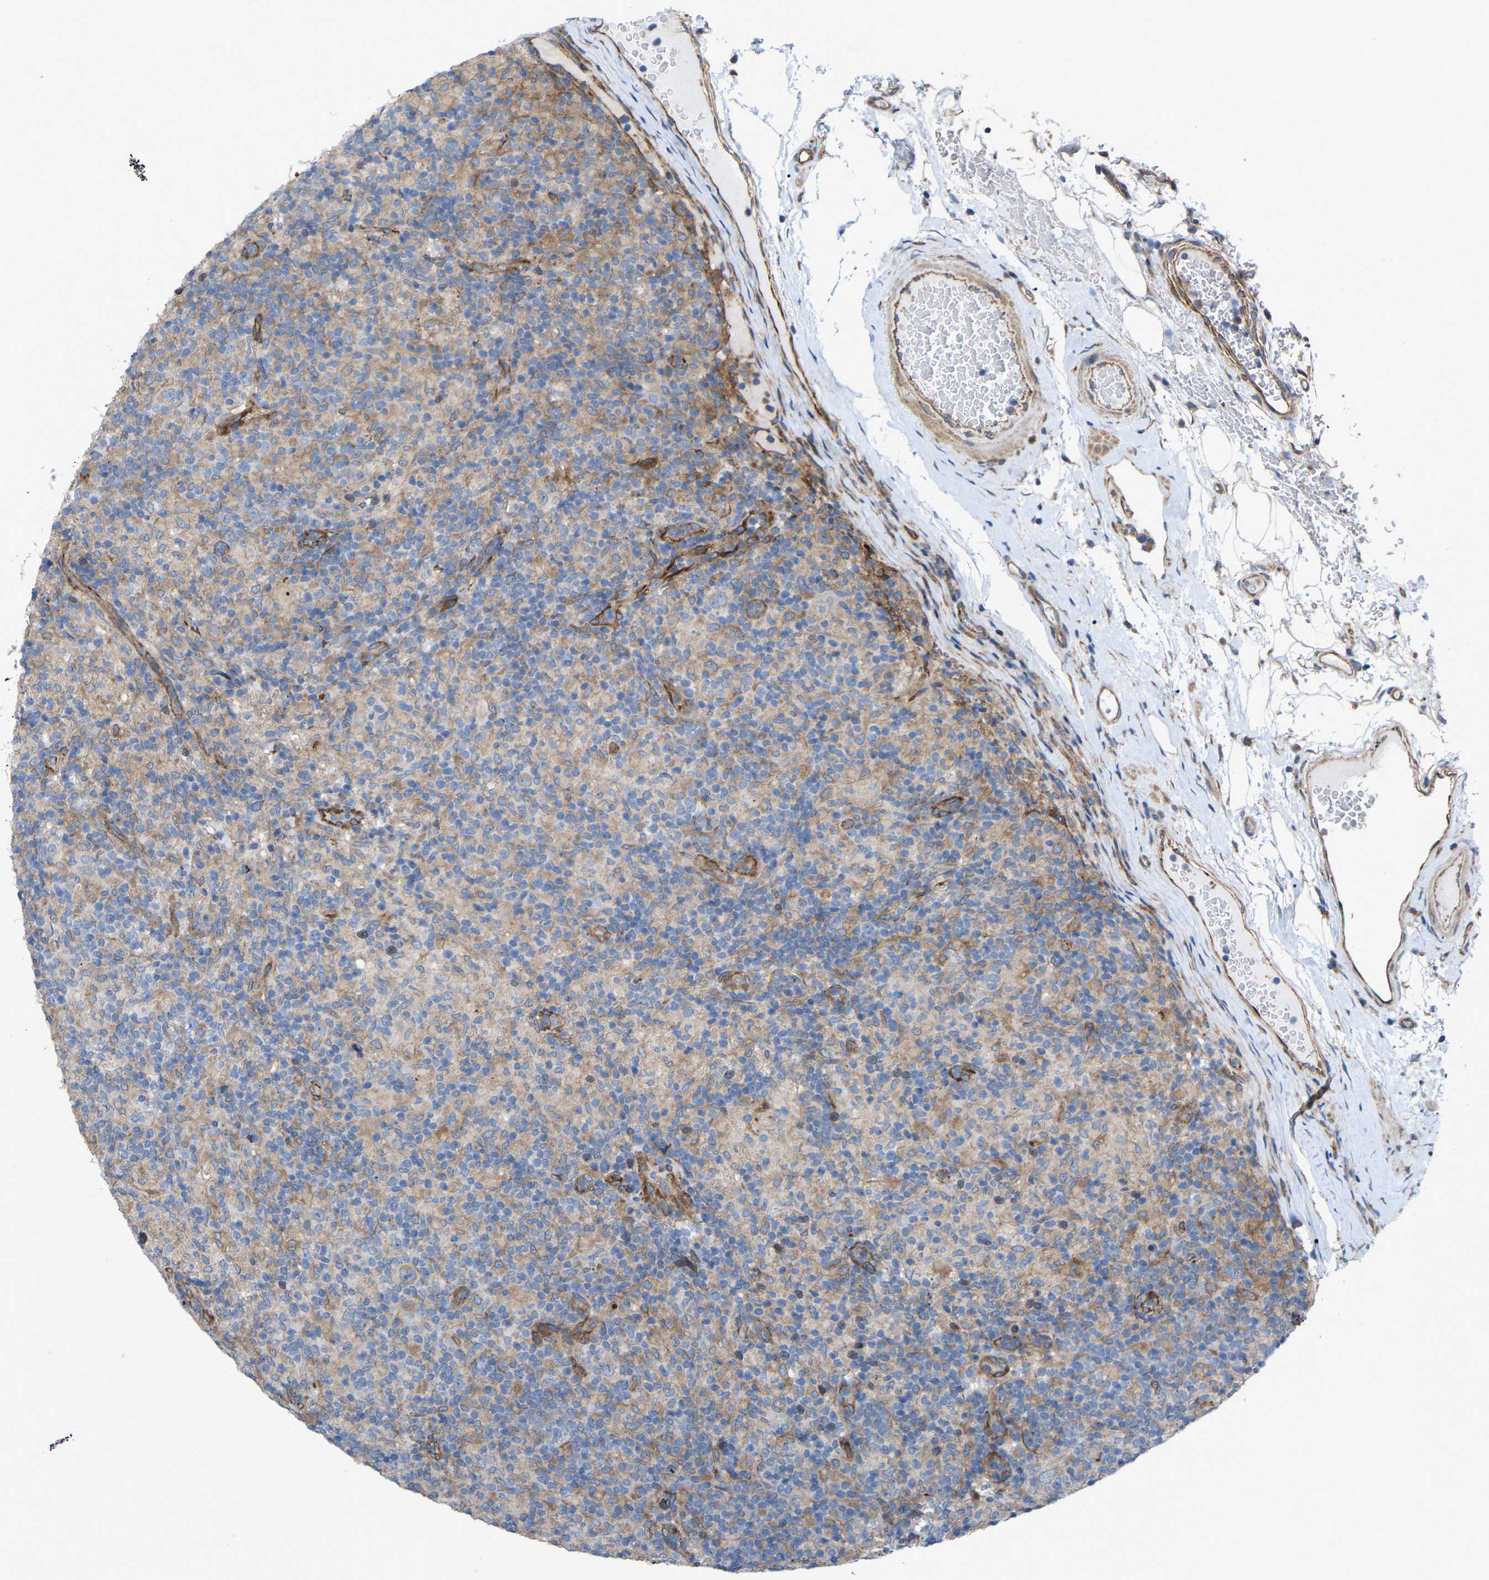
{"staining": {"intensity": "weak", "quantity": "<25%", "location": "cytoplasmic/membranous"}, "tissue": "lymphoma", "cell_type": "Tumor cells", "image_type": "cancer", "snomed": [{"axis": "morphology", "description": "Hodgkin's disease, NOS"}, {"axis": "topography", "description": "Lymph node"}], "caption": "Hodgkin's disease was stained to show a protein in brown. There is no significant positivity in tumor cells.", "gene": "TOR1B", "patient": {"sex": "male", "age": 70}}